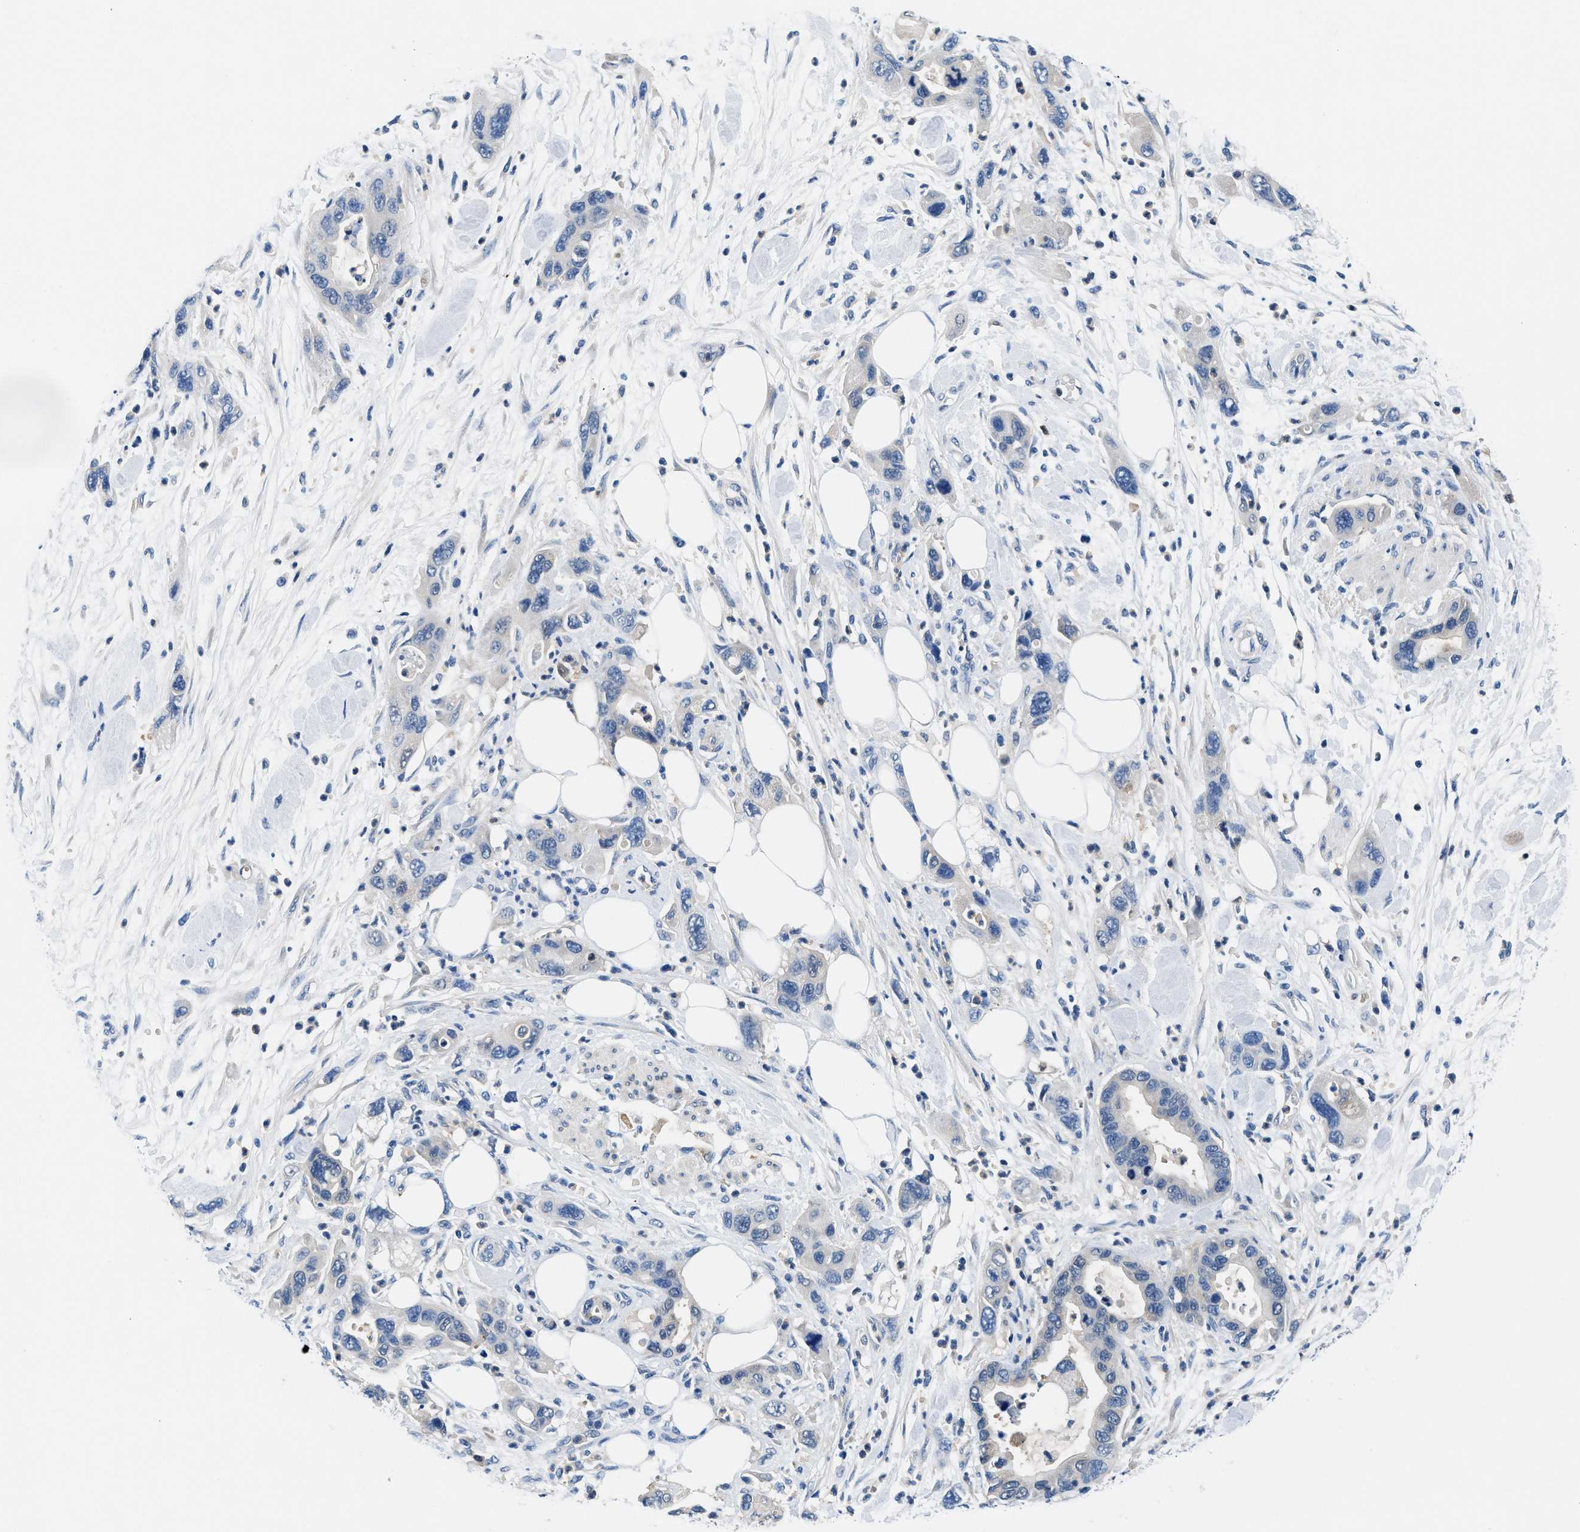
{"staining": {"intensity": "negative", "quantity": "none", "location": "none"}, "tissue": "pancreatic cancer", "cell_type": "Tumor cells", "image_type": "cancer", "snomed": [{"axis": "morphology", "description": "Normal tissue, NOS"}, {"axis": "morphology", "description": "Adenocarcinoma, NOS"}, {"axis": "topography", "description": "Pancreas"}], "caption": "Immunohistochemistry (IHC) photomicrograph of pancreatic cancer stained for a protein (brown), which displays no staining in tumor cells.", "gene": "FADS6", "patient": {"sex": "female", "age": 71}}